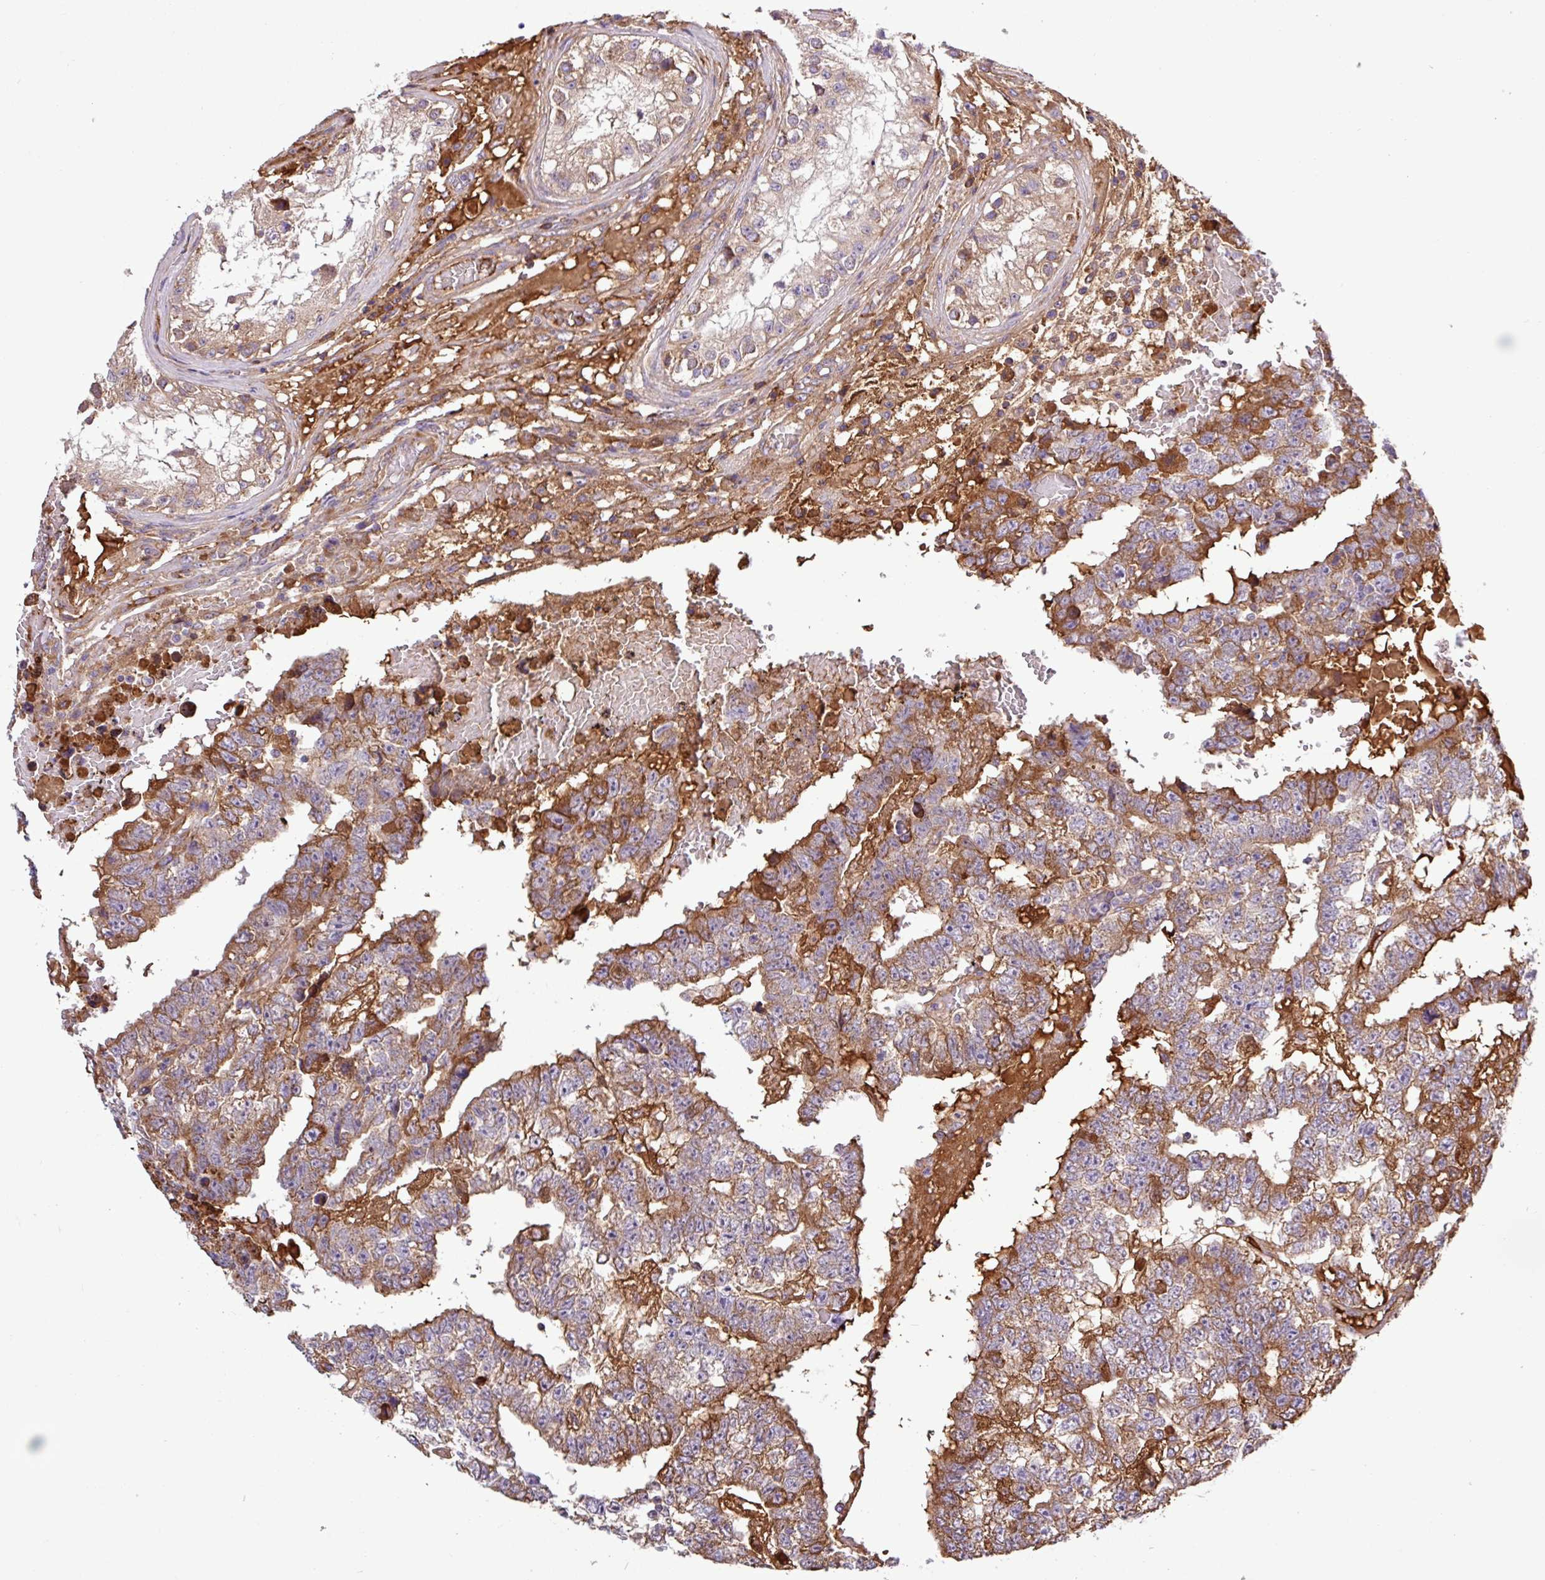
{"staining": {"intensity": "moderate", "quantity": "25%-75%", "location": "cytoplasmic/membranous"}, "tissue": "testis cancer", "cell_type": "Tumor cells", "image_type": "cancer", "snomed": [{"axis": "morphology", "description": "Carcinoma, Embryonal, NOS"}, {"axis": "topography", "description": "Testis"}], "caption": "Immunohistochemical staining of testis embryonal carcinoma exhibits medium levels of moderate cytoplasmic/membranous protein expression in approximately 25%-75% of tumor cells. (Brightfield microscopy of DAB IHC at high magnification).", "gene": "CWH43", "patient": {"sex": "male", "age": 25}}